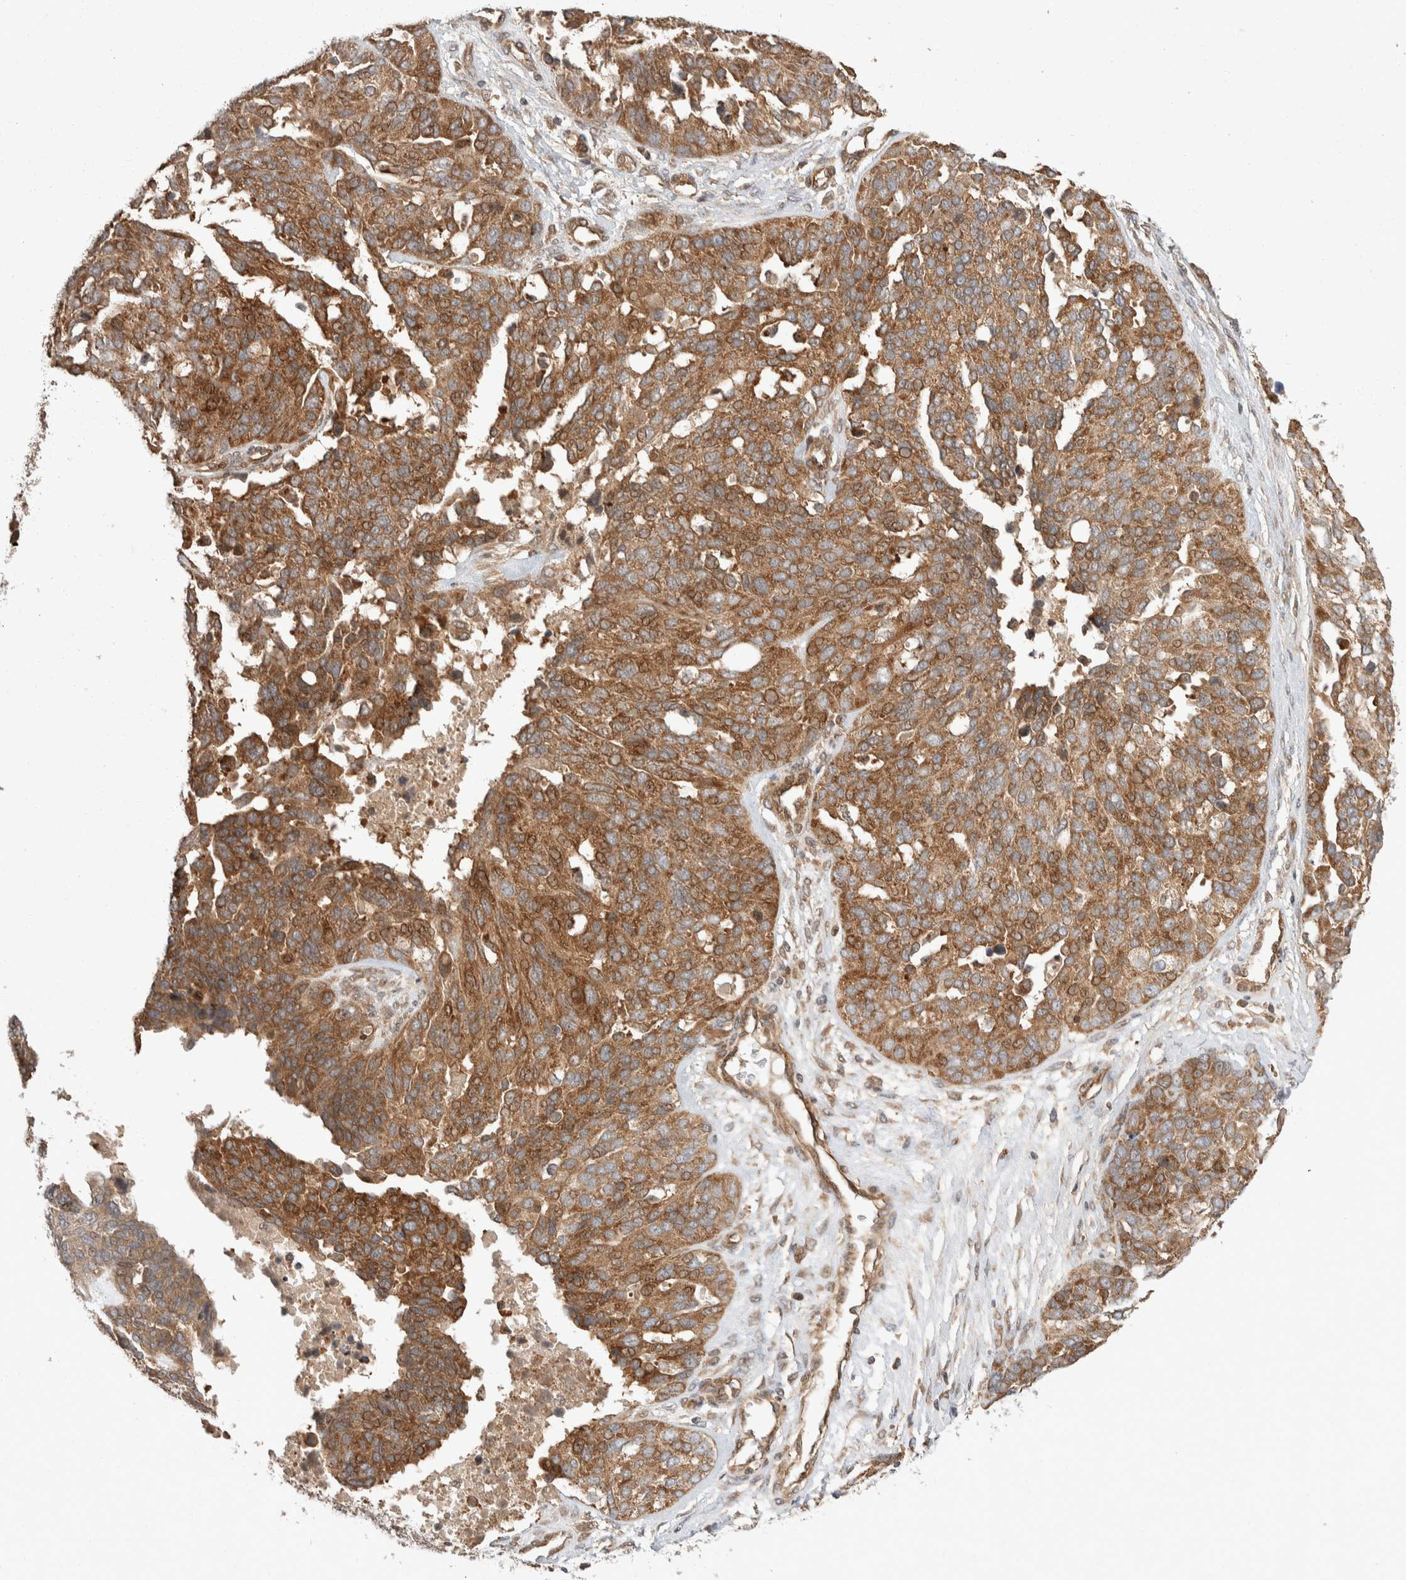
{"staining": {"intensity": "moderate", "quantity": ">75%", "location": "cytoplasmic/membranous"}, "tissue": "ovarian cancer", "cell_type": "Tumor cells", "image_type": "cancer", "snomed": [{"axis": "morphology", "description": "Cystadenocarcinoma, serous, NOS"}, {"axis": "topography", "description": "Ovary"}], "caption": "A histopathology image of ovarian cancer stained for a protein demonstrates moderate cytoplasmic/membranous brown staining in tumor cells.", "gene": "ERC1", "patient": {"sex": "female", "age": 44}}